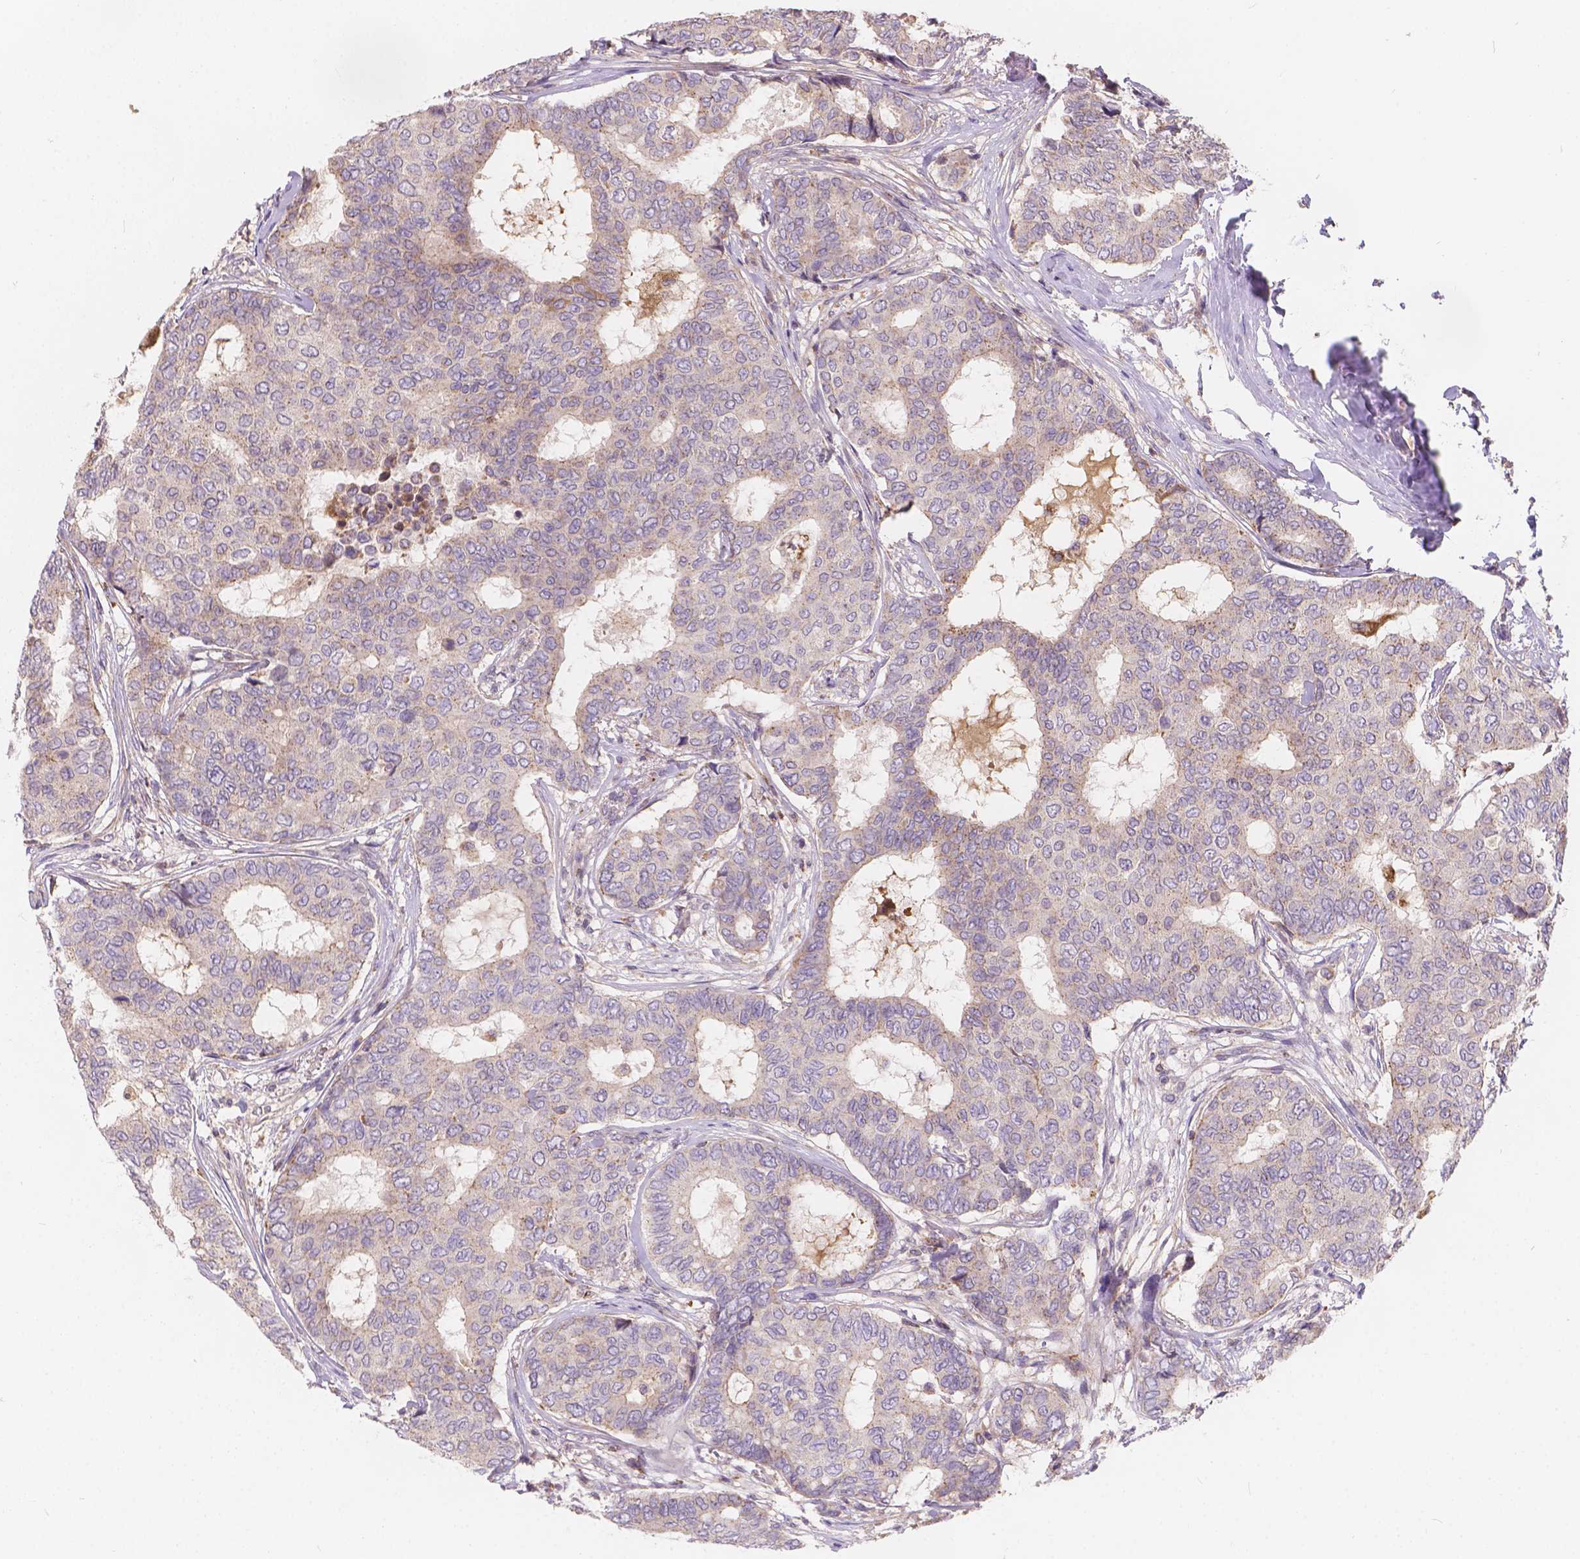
{"staining": {"intensity": "weak", "quantity": "<25%", "location": "cytoplasmic/membranous"}, "tissue": "breast cancer", "cell_type": "Tumor cells", "image_type": "cancer", "snomed": [{"axis": "morphology", "description": "Duct carcinoma"}, {"axis": "topography", "description": "Breast"}], "caption": "Tumor cells show no significant expression in breast cancer.", "gene": "CDK10", "patient": {"sex": "female", "age": 75}}